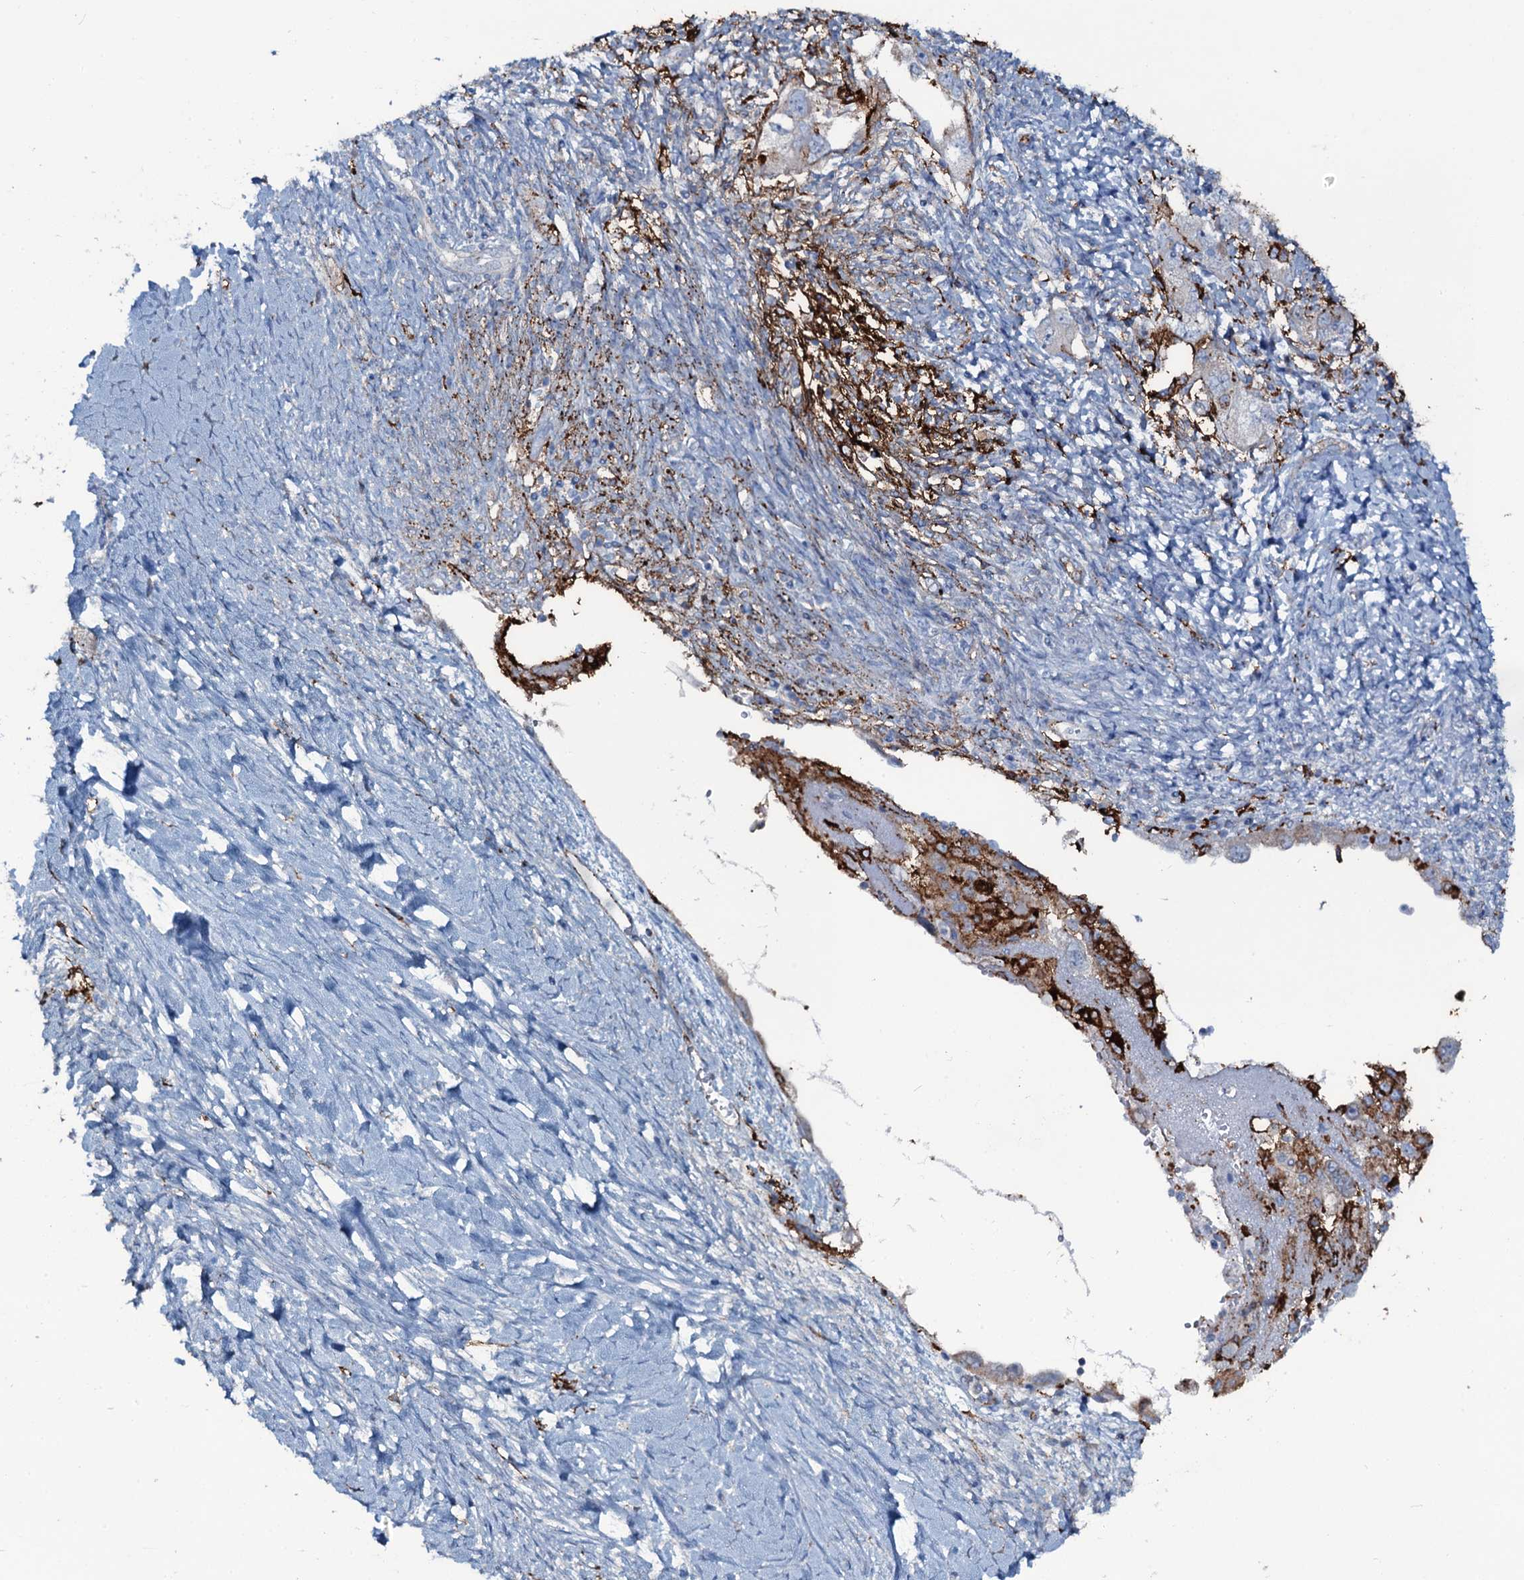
{"staining": {"intensity": "weak", "quantity": "<25%", "location": "cytoplasmic/membranous"}, "tissue": "ovarian cancer", "cell_type": "Tumor cells", "image_type": "cancer", "snomed": [{"axis": "morphology", "description": "Carcinoma, NOS"}, {"axis": "morphology", "description": "Cystadenocarcinoma, serous, NOS"}, {"axis": "topography", "description": "Ovary"}], "caption": "DAB (3,3'-diaminobenzidine) immunohistochemical staining of human ovarian cancer displays no significant staining in tumor cells. (DAB immunohistochemistry visualized using brightfield microscopy, high magnification).", "gene": "OSBPL2", "patient": {"sex": "female", "age": 69}}